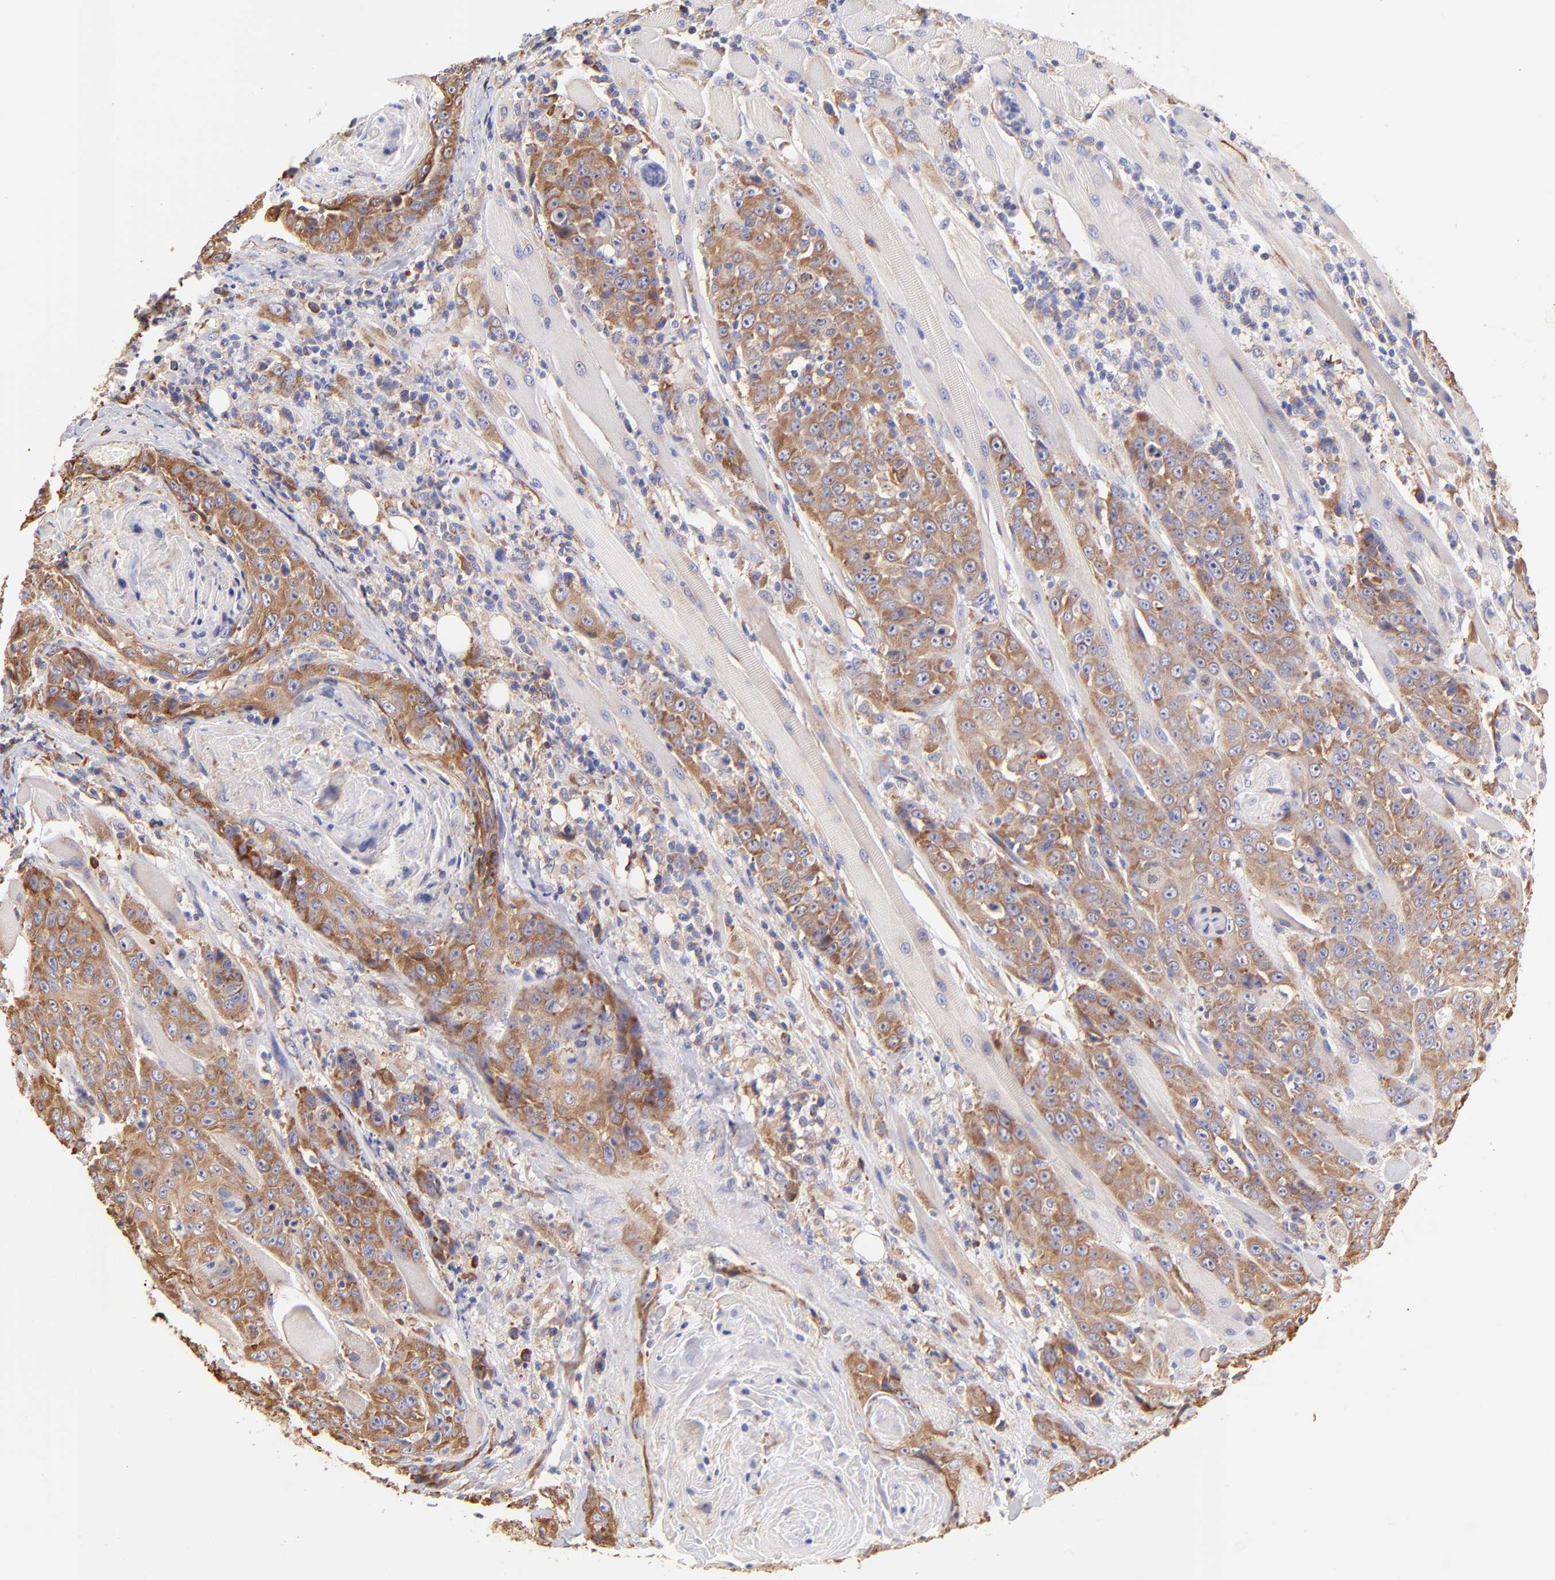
{"staining": {"intensity": "moderate", "quantity": "25%-75%", "location": "cytoplasmic/membranous"}, "tissue": "head and neck cancer", "cell_type": "Tumor cells", "image_type": "cancer", "snomed": [{"axis": "morphology", "description": "Squamous cell carcinoma, NOS"}, {"axis": "topography", "description": "Head-Neck"}], "caption": "Squamous cell carcinoma (head and neck) was stained to show a protein in brown. There is medium levels of moderate cytoplasmic/membranous staining in about 25%-75% of tumor cells.", "gene": "RPL30", "patient": {"sex": "female", "age": 84}}